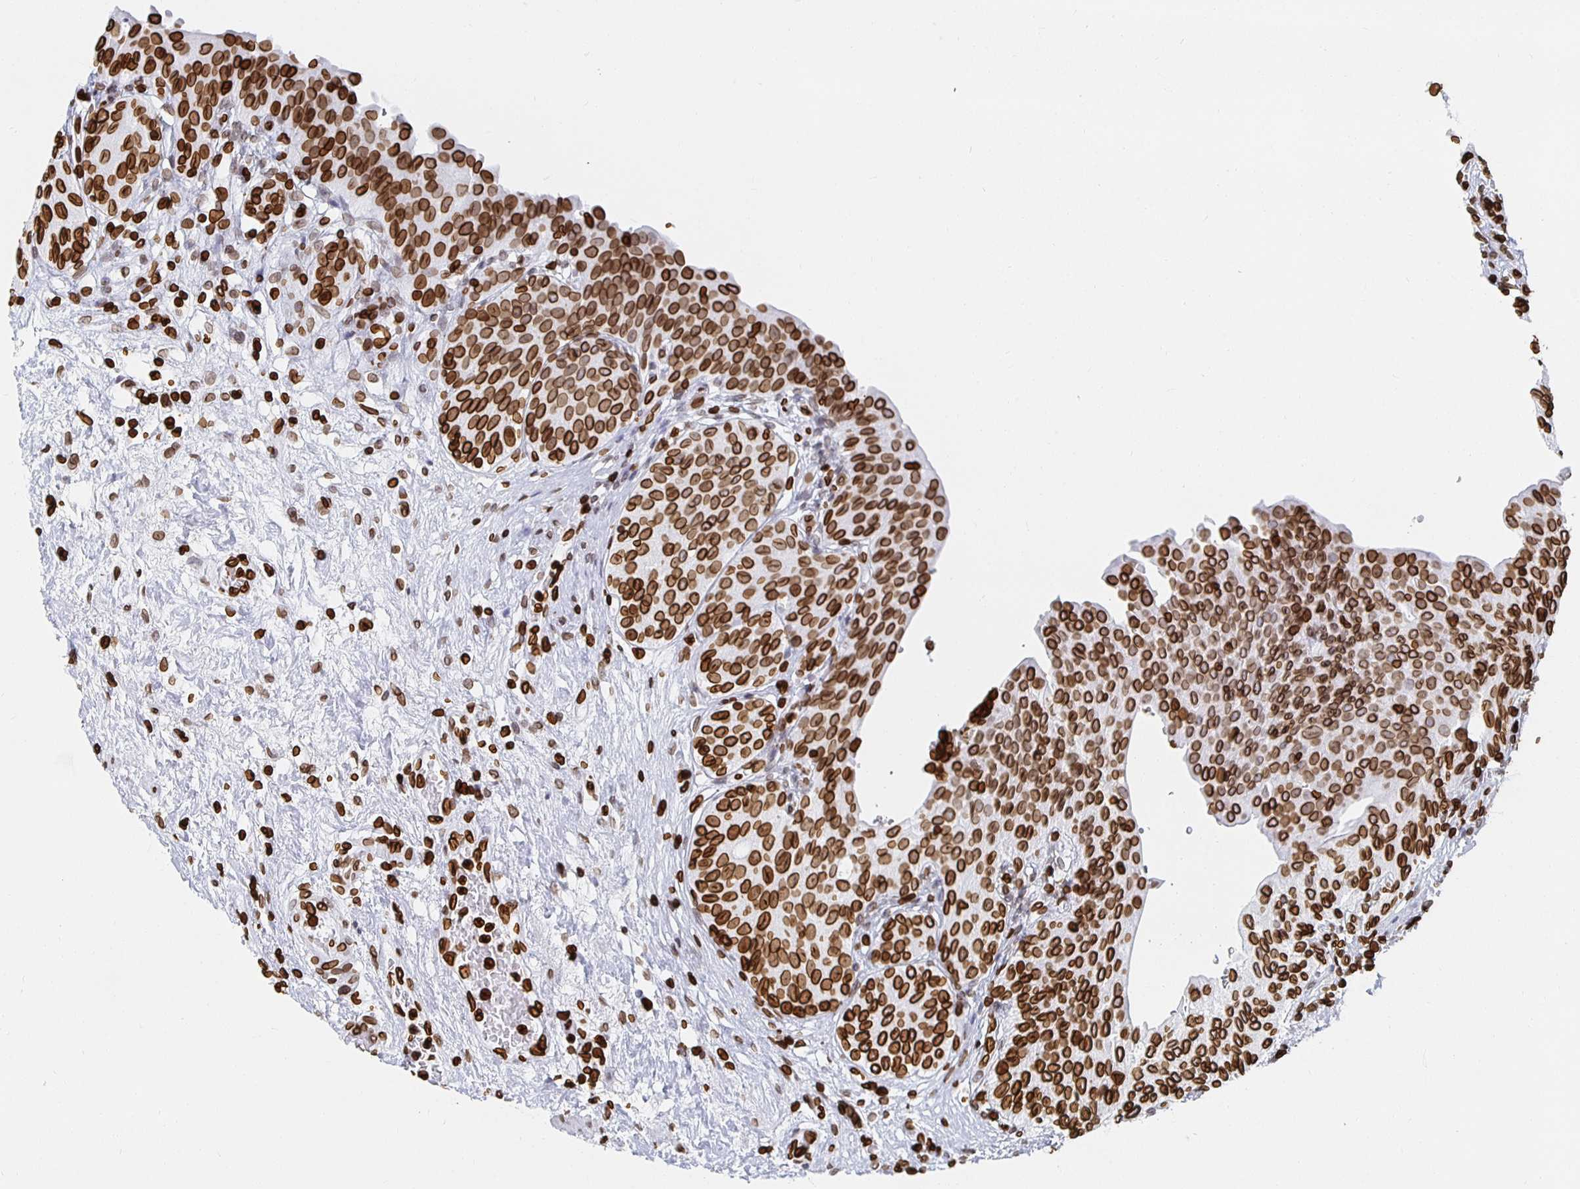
{"staining": {"intensity": "strong", "quantity": ">75%", "location": "cytoplasmic/membranous,nuclear"}, "tissue": "urinary bladder", "cell_type": "Urothelial cells", "image_type": "normal", "snomed": [{"axis": "morphology", "description": "Normal tissue, NOS"}, {"axis": "topography", "description": "Urinary bladder"}], "caption": "High-magnification brightfield microscopy of normal urinary bladder stained with DAB (3,3'-diaminobenzidine) (brown) and counterstained with hematoxylin (blue). urothelial cells exhibit strong cytoplasmic/membranous,nuclear positivity is appreciated in about>75% of cells.", "gene": "LMNB1", "patient": {"sex": "male", "age": 68}}